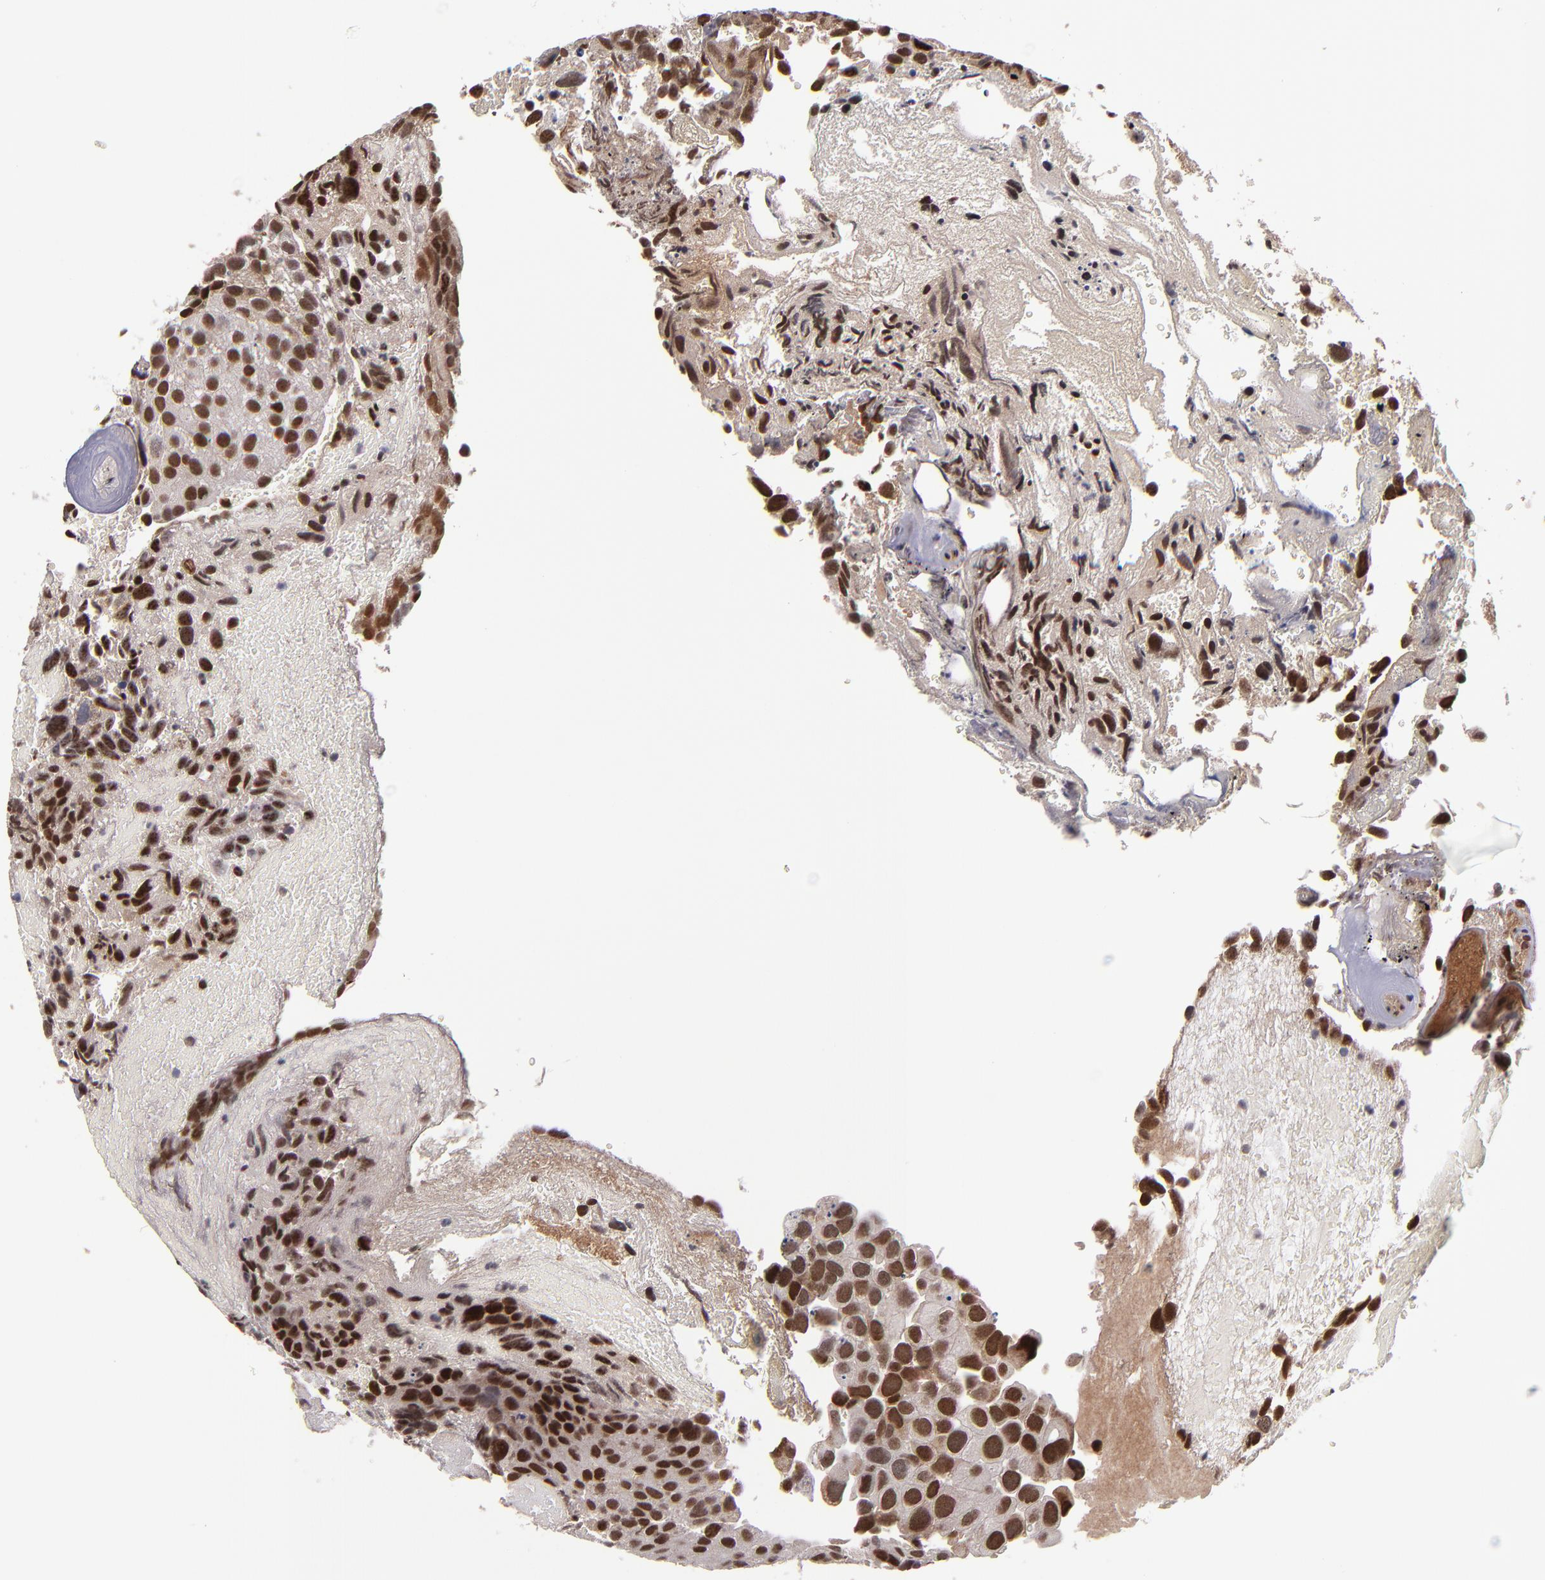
{"staining": {"intensity": "strong", "quantity": ">75%", "location": "nuclear"}, "tissue": "urothelial cancer", "cell_type": "Tumor cells", "image_type": "cancer", "snomed": [{"axis": "morphology", "description": "Urothelial carcinoma, High grade"}, {"axis": "topography", "description": "Urinary bladder"}], "caption": "A brown stain highlights strong nuclear staining of a protein in urothelial cancer tumor cells. (DAB = brown stain, brightfield microscopy at high magnification).", "gene": "EP300", "patient": {"sex": "male", "age": 72}}